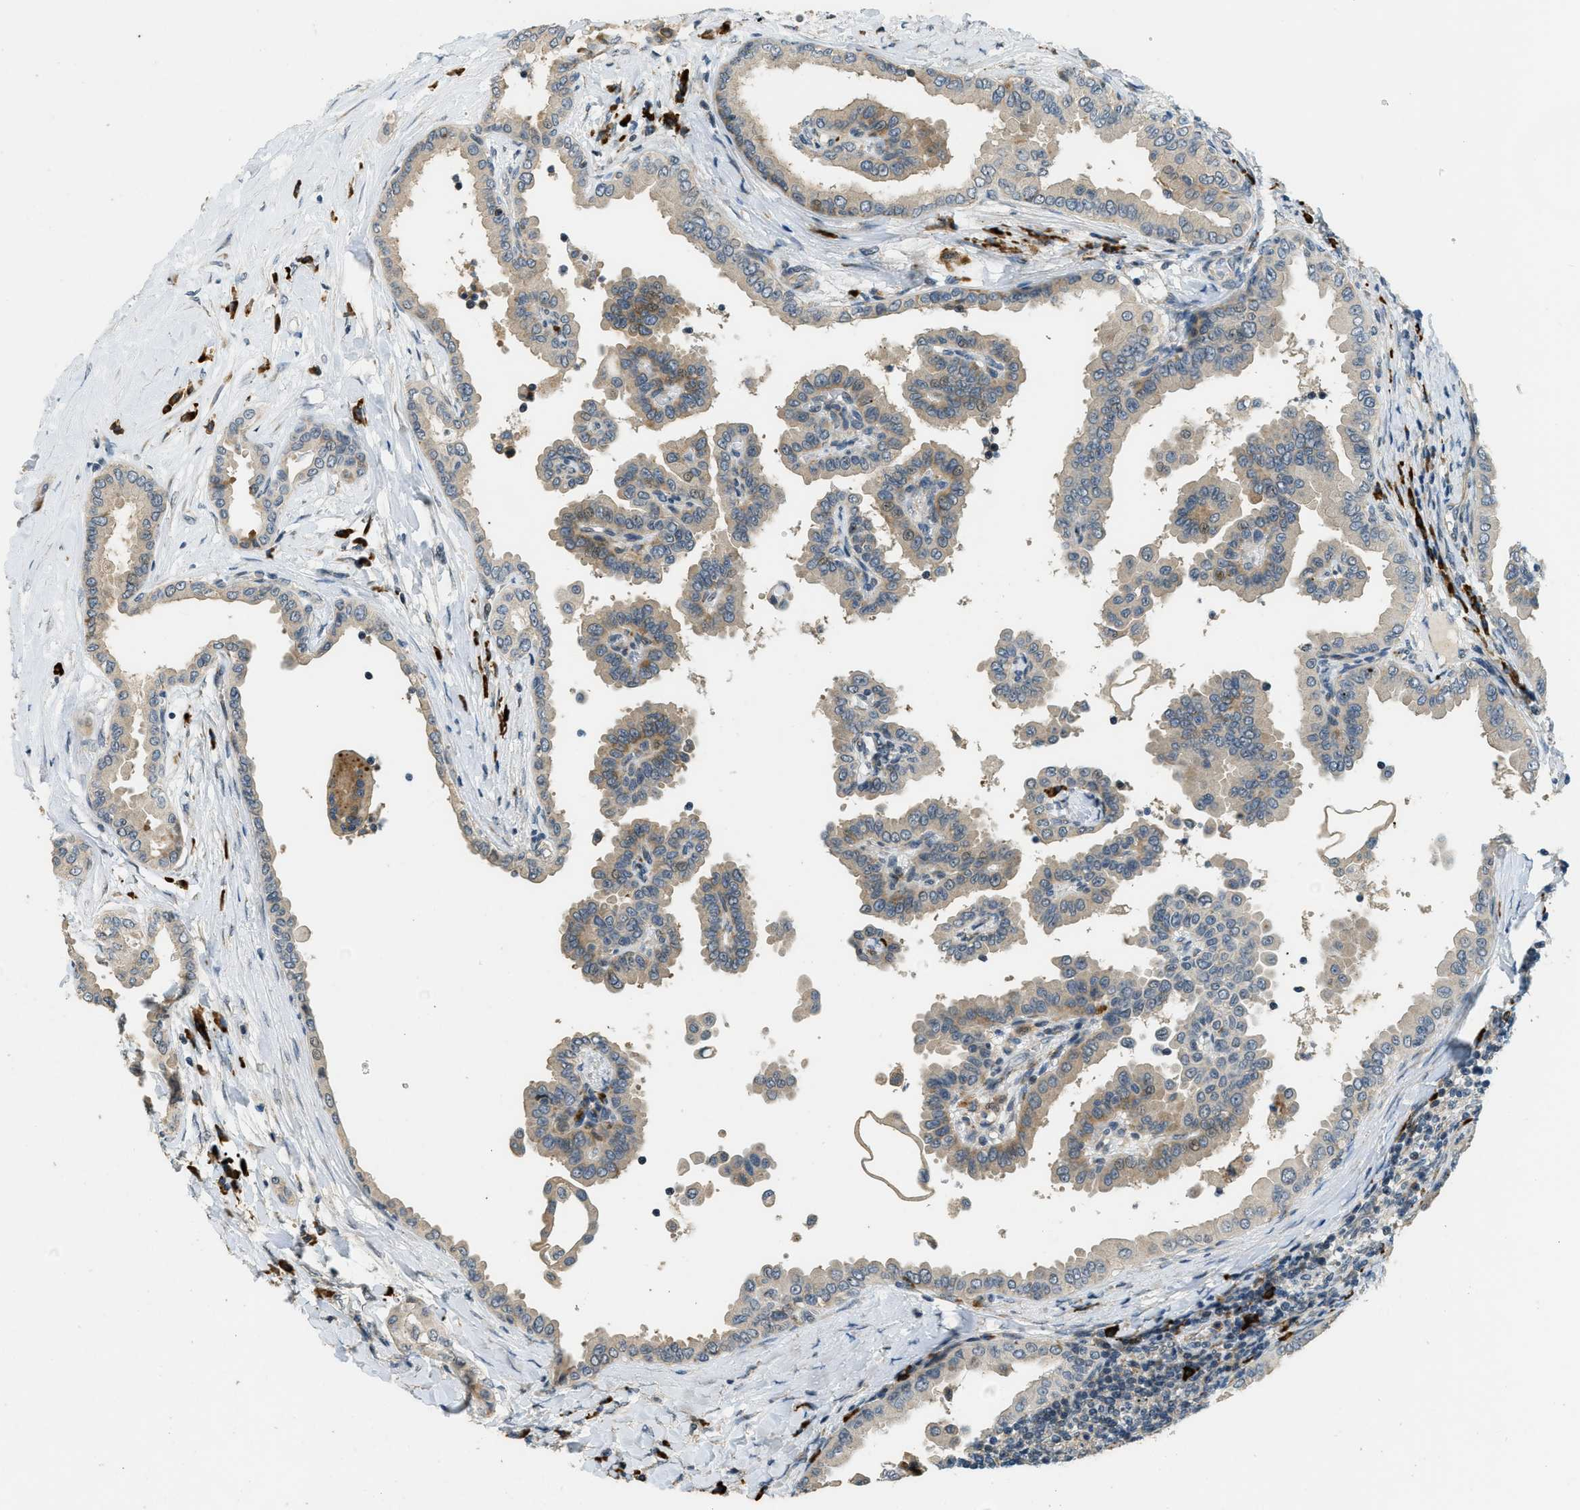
{"staining": {"intensity": "moderate", "quantity": "<25%", "location": "cytoplasmic/membranous"}, "tissue": "thyroid cancer", "cell_type": "Tumor cells", "image_type": "cancer", "snomed": [{"axis": "morphology", "description": "Papillary adenocarcinoma, NOS"}, {"axis": "topography", "description": "Thyroid gland"}], "caption": "Human thyroid cancer stained with a brown dye reveals moderate cytoplasmic/membranous positive staining in approximately <25% of tumor cells.", "gene": "HERC2", "patient": {"sex": "male", "age": 33}}